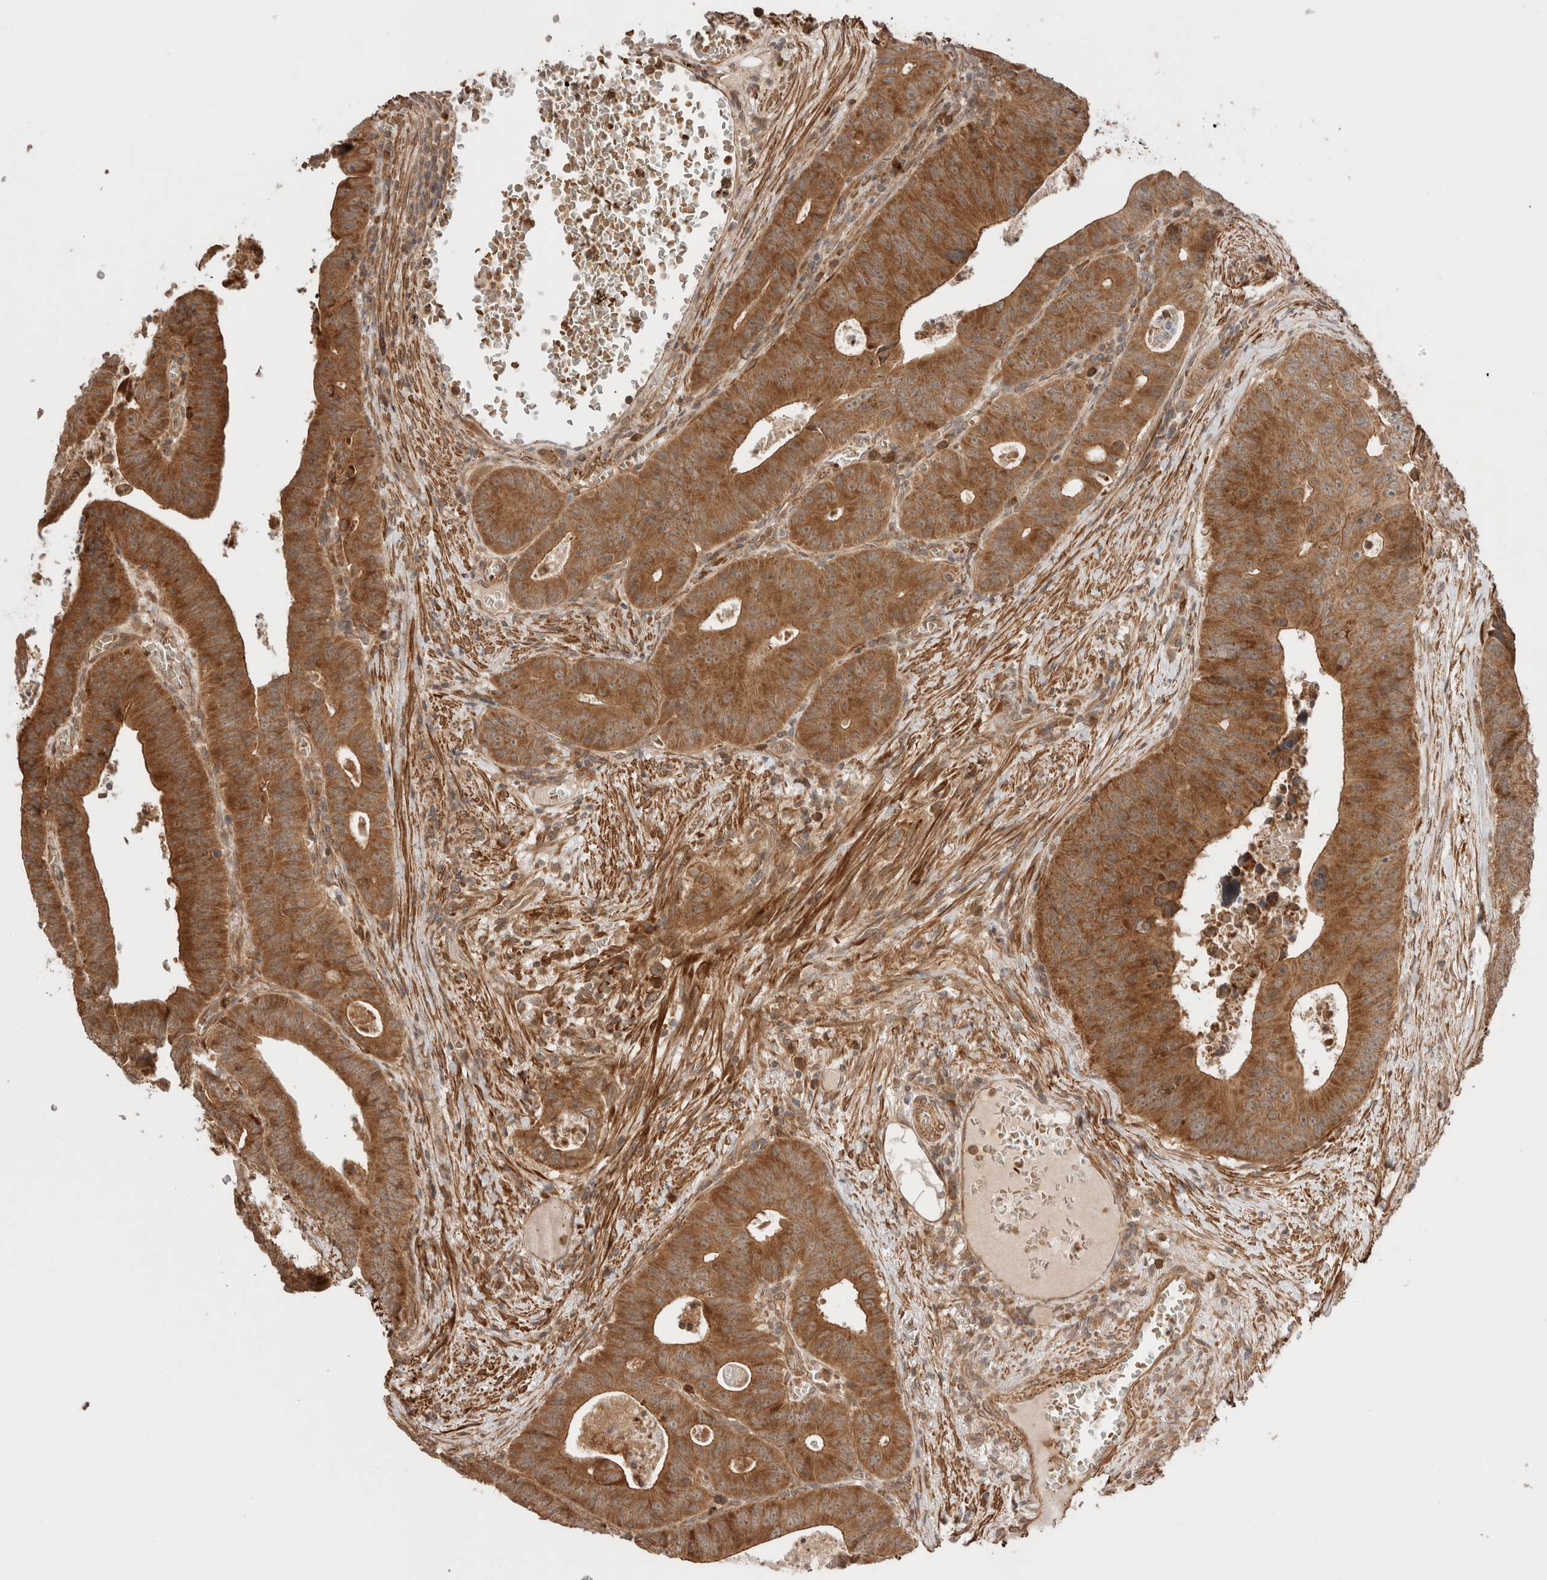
{"staining": {"intensity": "strong", "quantity": ">75%", "location": "cytoplasmic/membranous"}, "tissue": "colorectal cancer", "cell_type": "Tumor cells", "image_type": "cancer", "snomed": [{"axis": "morphology", "description": "Adenocarcinoma, NOS"}, {"axis": "topography", "description": "Colon"}], "caption": "Immunohistochemical staining of colorectal cancer reveals strong cytoplasmic/membranous protein positivity in approximately >75% of tumor cells. The staining was performed using DAB (3,3'-diaminobenzidine) to visualize the protein expression in brown, while the nuclei were stained in blue with hematoxylin (Magnification: 20x).", "gene": "ZNF649", "patient": {"sex": "male", "age": 87}}